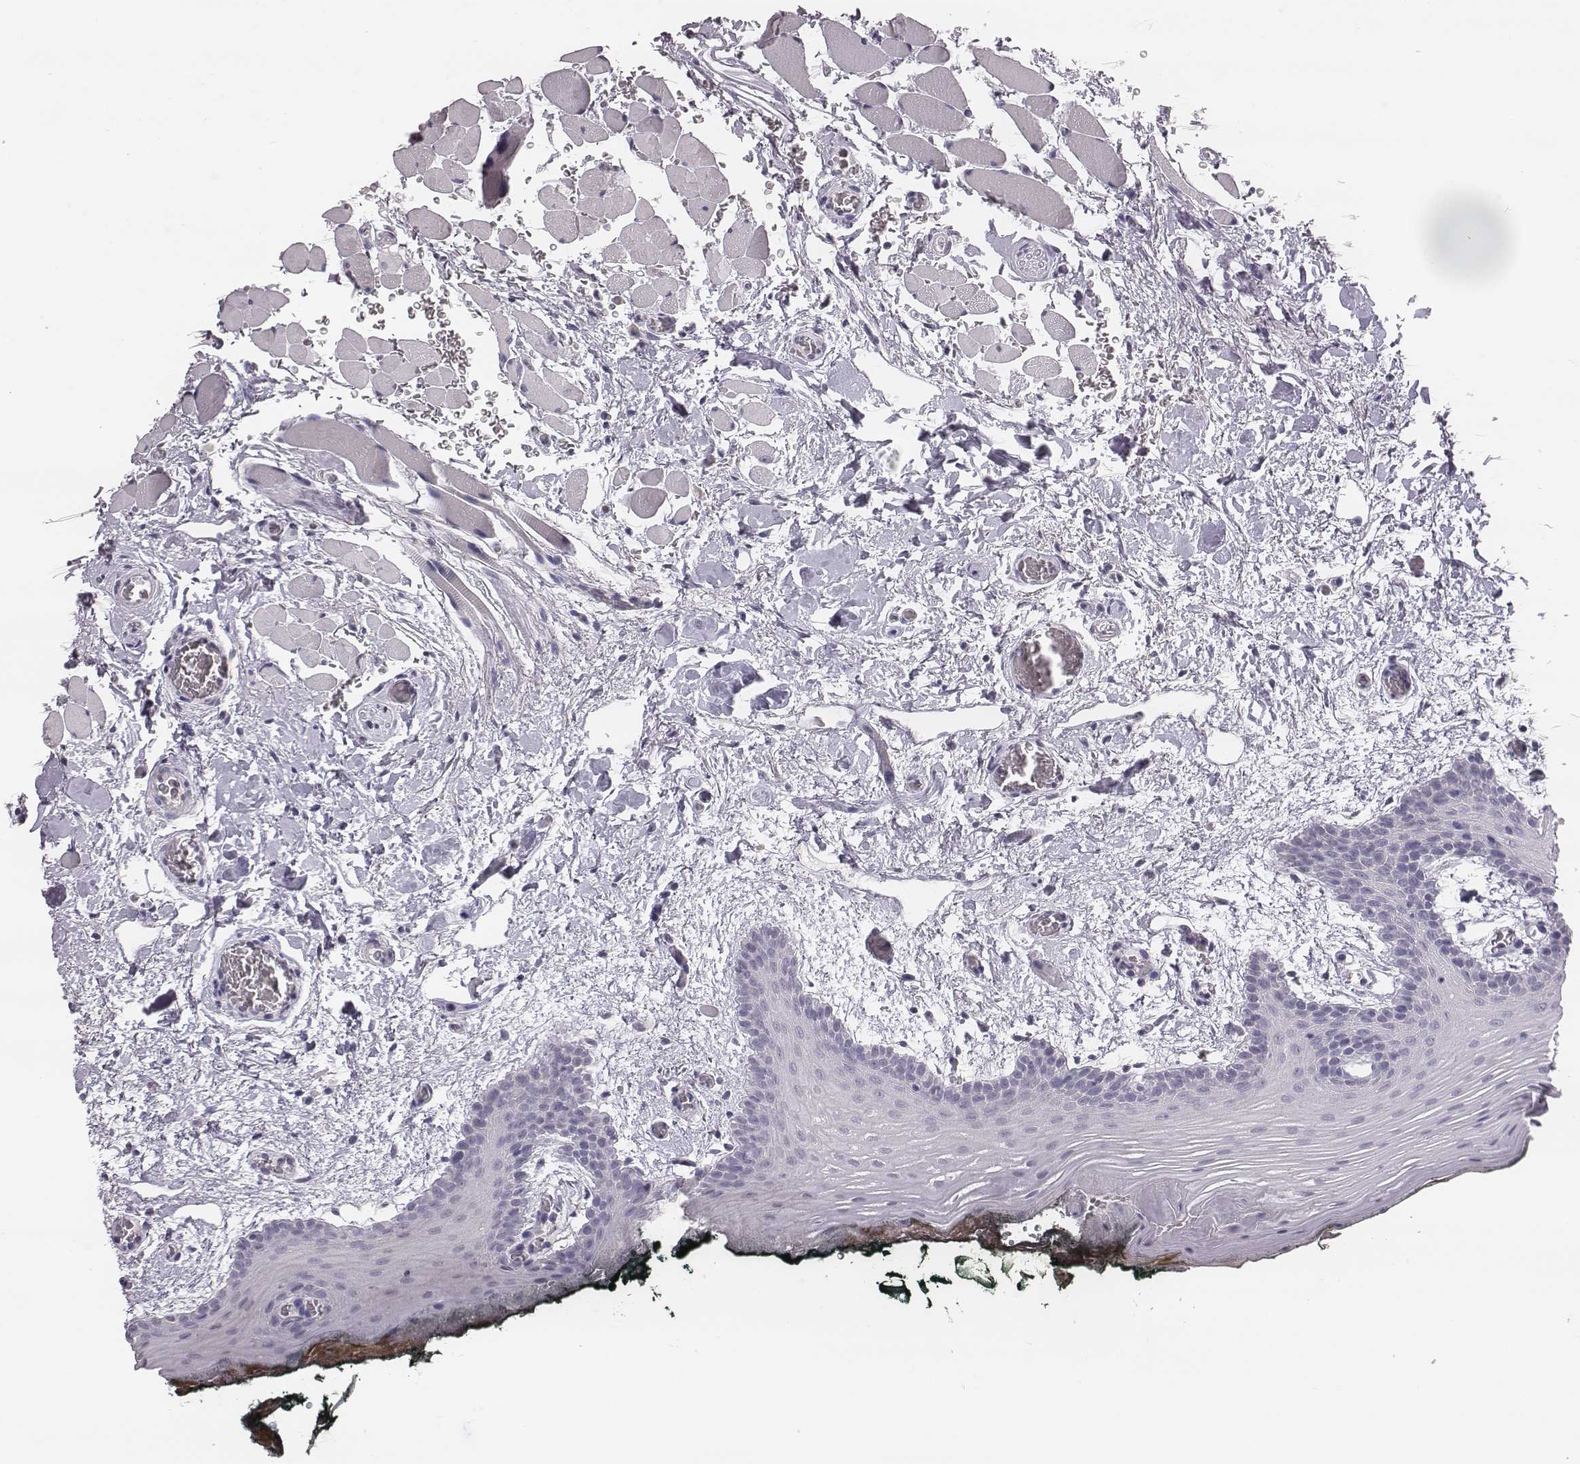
{"staining": {"intensity": "negative", "quantity": "none", "location": "none"}, "tissue": "oral mucosa", "cell_type": "Squamous epithelial cells", "image_type": "normal", "snomed": [{"axis": "morphology", "description": "Normal tissue, NOS"}, {"axis": "topography", "description": "Oral tissue"}, {"axis": "topography", "description": "Head-Neck"}], "caption": "High power microscopy photomicrograph of an immunohistochemistry (IHC) image of normal oral mucosa, revealing no significant staining in squamous epithelial cells. (Immunohistochemistry (ihc), brightfield microscopy, high magnification).", "gene": "CSHL1", "patient": {"sex": "male", "age": 65}}